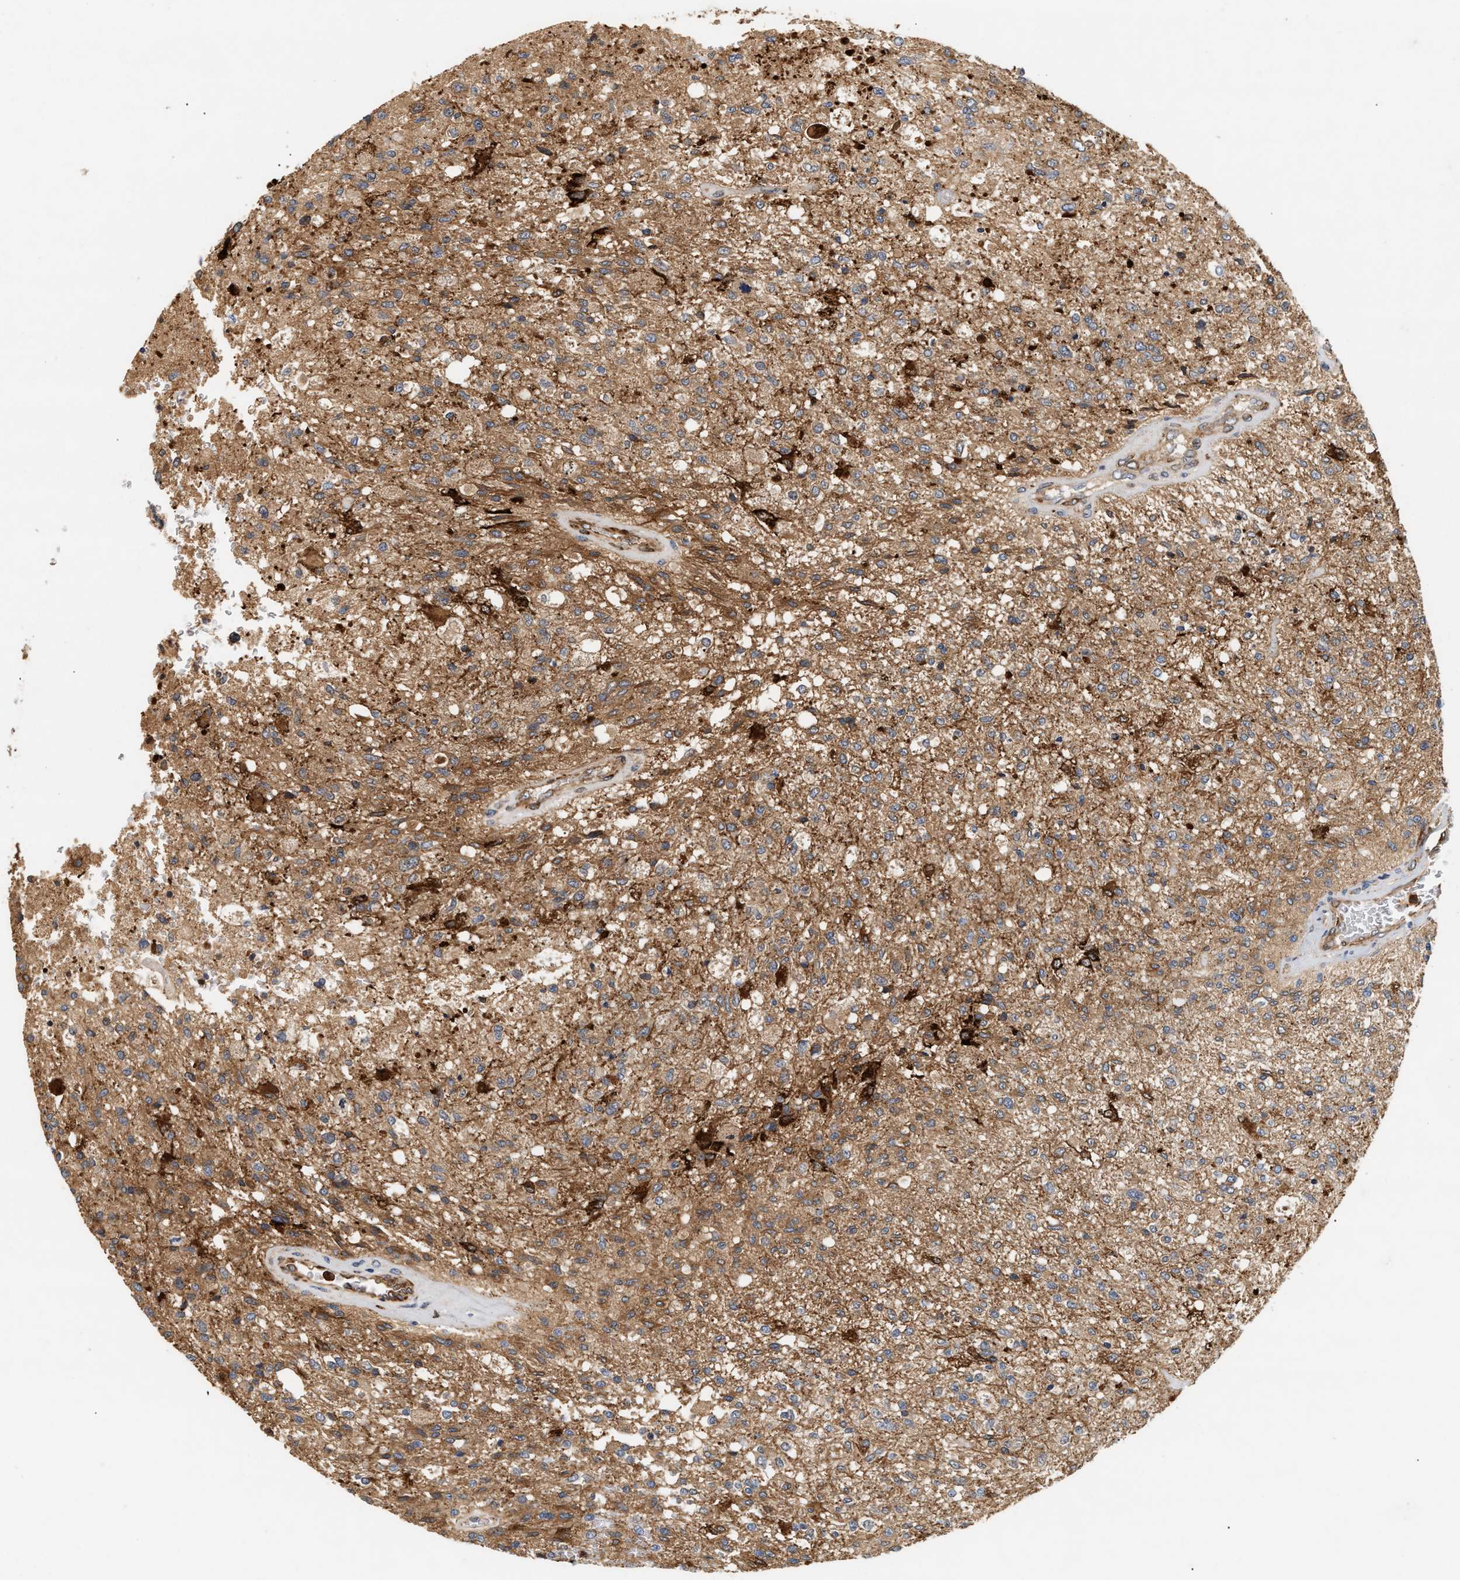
{"staining": {"intensity": "moderate", "quantity": ">75%", "location": "cytoplasmic/membranous"}, "tissue": "glioma", "cell_type": "Tumor cells", "image_type": "cancer", "snomed": [{"axis": "morphology", "description": "Normal tissue, NOS"}, {"axis": "morphology", "description": "Glioma, malignant, High grade"}, {"axis": "topography", "description": "Cerebral cortex"}], "caption": "The image displays immunohistochemical staining of malignant high-grade glioma. There is moderate cytoplasmic/membranous positivity is present in about >75% of tumor cells.", "gene": "PLCD1", "patient": {"sex": "male", "age": 77}}